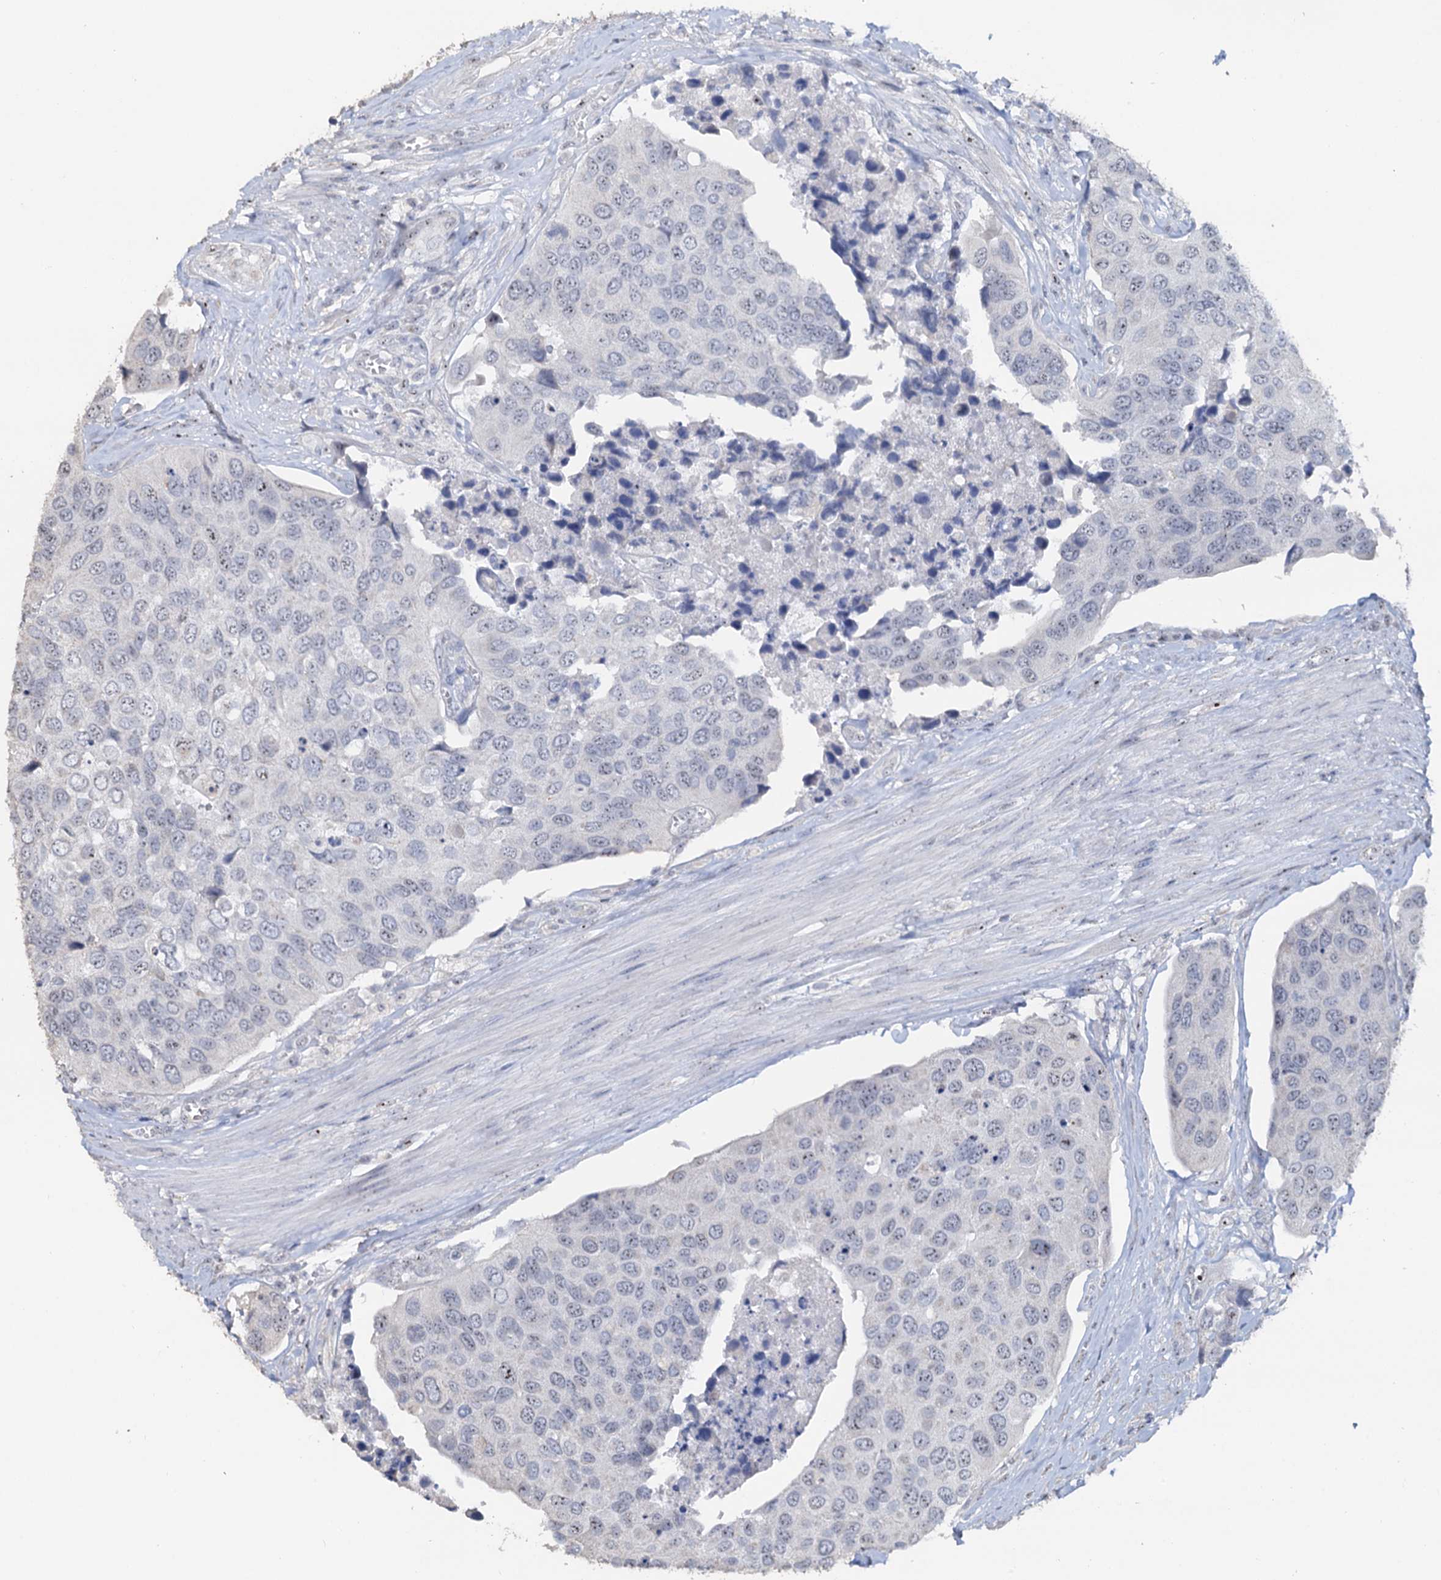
{"staining": {"intensity": "weak", "quantity": "<25%", "location": "nuclear"}, "tissue": "urothelial cancer", "cell_type": "Tumor cells", "image_type": "cancer", "snomed": [{"axis": "morphology", "description": "Urothelial carcinoma, High grade"}, {"axis": "topography", "description": "Urinary bladder"}], "caption": "This is an immunohistochemistry (IHC) histopathology image of high-grade urothelial carcinoma. There is no positivity in tumor cells.", "gene": "C2CD3", "patient": {"sex": "male", "age": 74}}